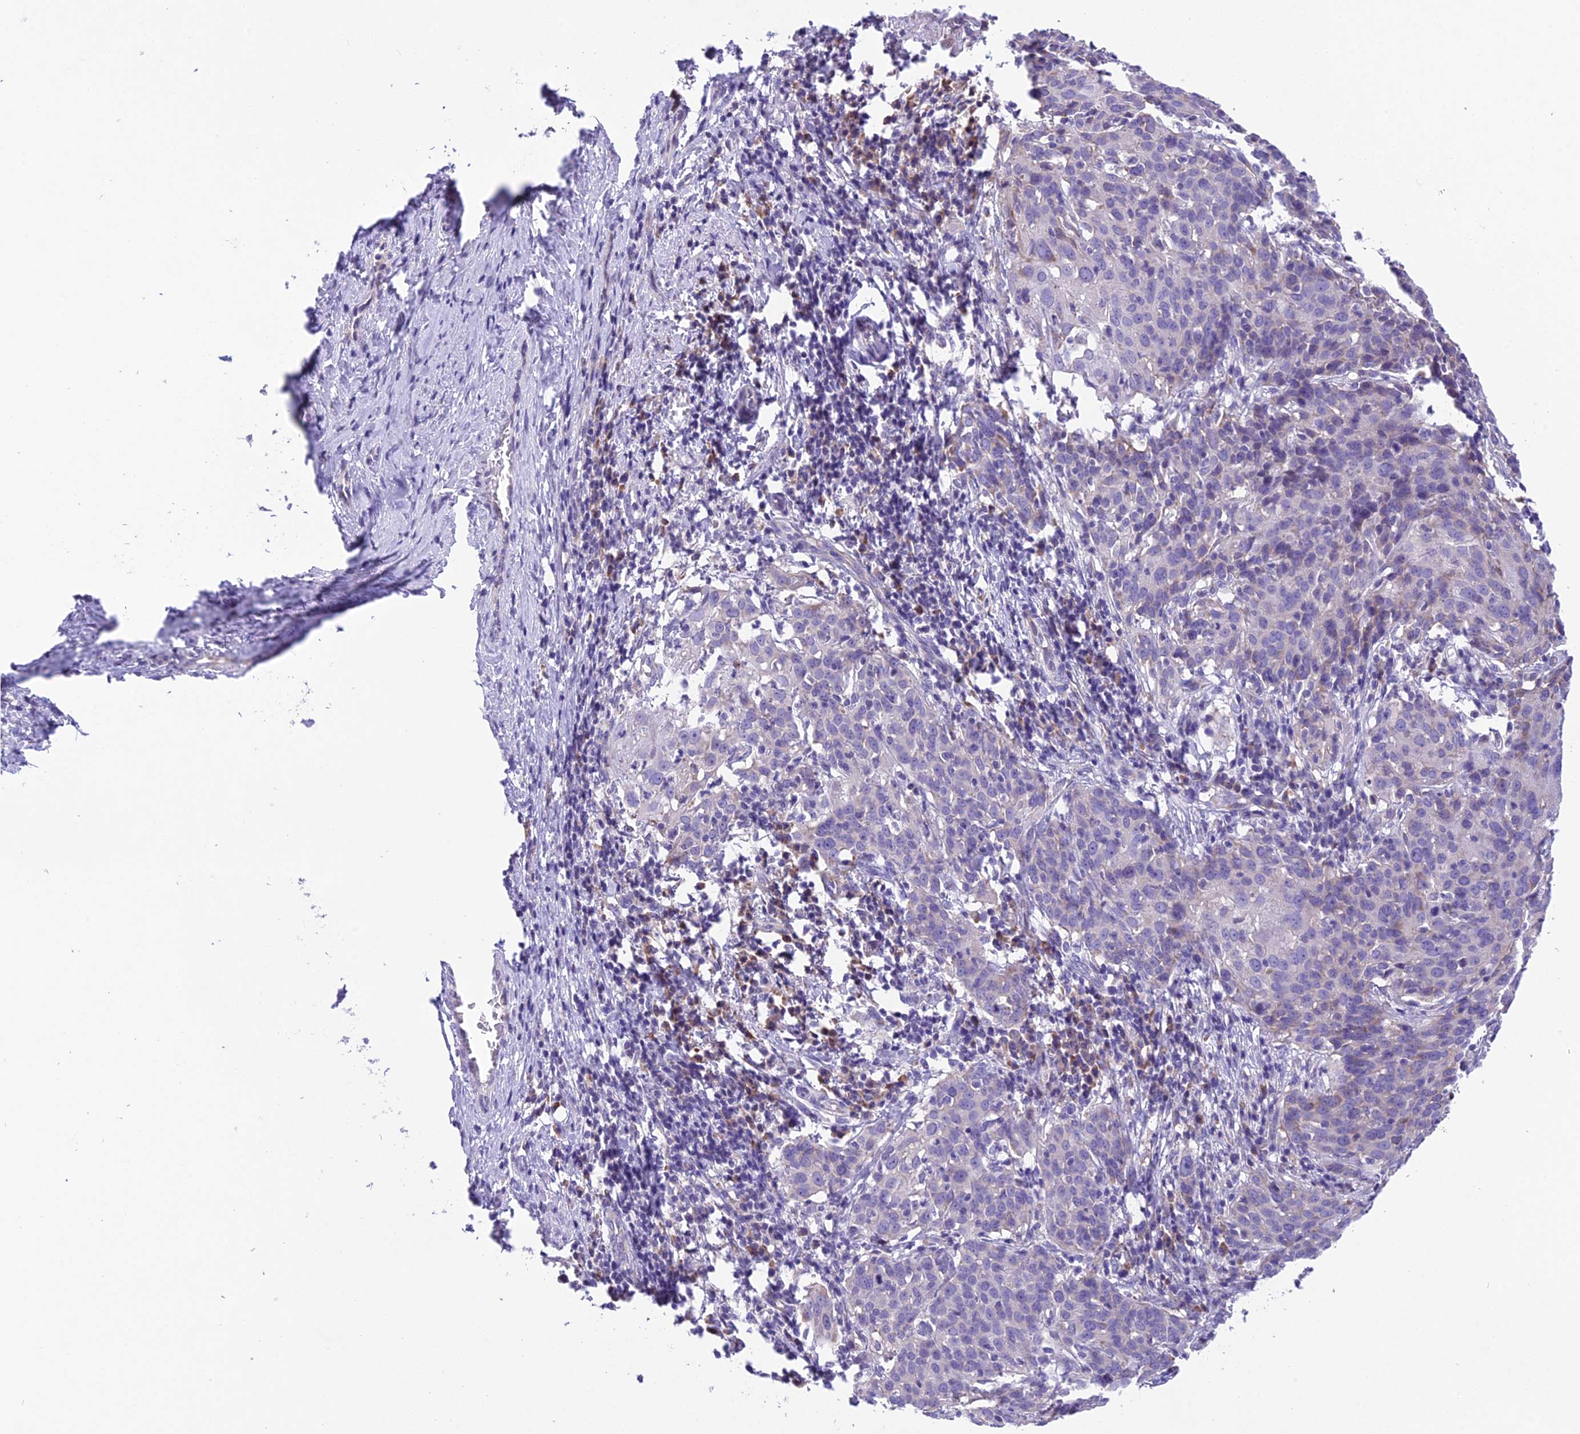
{"staining": {"intensity": "weak", "quantity": "<25%", "location": "cytoplasmic/membranous"}, "tissue": "cervical cancer", "cell_type": "Tumor cells", "image_type": "cancer", "snomed": [{"axis": "morphology", "description": "Squamous cell carcinoma, NOS"}, {"axis": "topography", "description": "Cervix"}], "caption": "Immunohistochemistry photomicrograph of human cervical cancer stained for a protein (brown), which displays no staining in tumor cells.", "gene": "RPS26", "patient": {"sex": "female", "age": 50}}